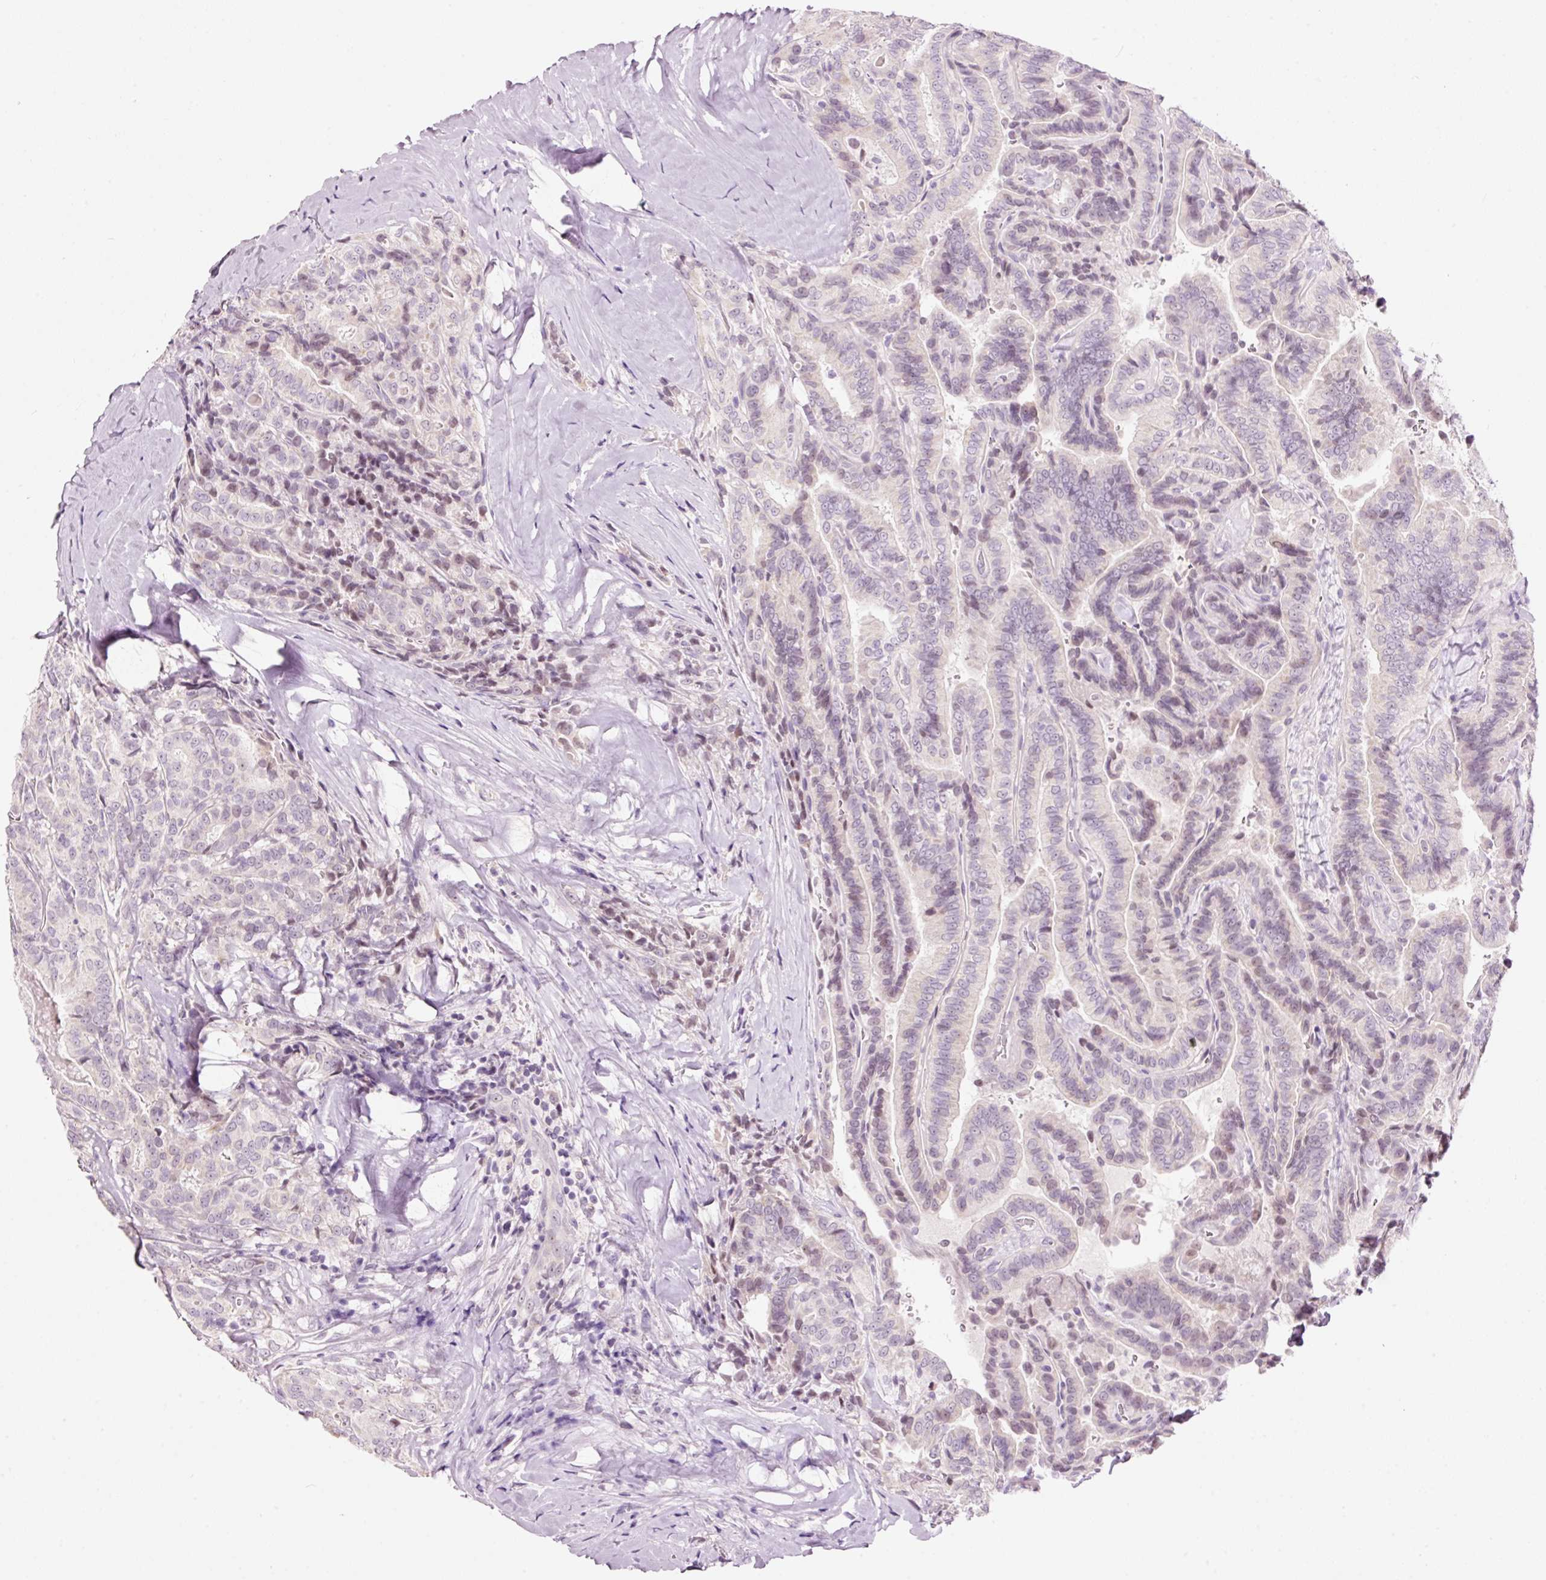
{"staining": {"intensity": "moderate", "quantity": "<25%", "location": "nuclear"}, "tissue": "thyroid cancer", "cell_type": "Tumor cells", "image_type": "cancer", "snomed": [{"axis": "morphology", "description": "Papillary adenocarcinoma, NOS"}, {"axis": "topography", "description": "Thyroid gland"}], "caption": "Tumor cells show moderate nuclear positivity in approximately <25% of cells in papillary adenocarcinoma (thyroid).", "gene": "GCG", "patient": {"sex": "male", "age": 61}}